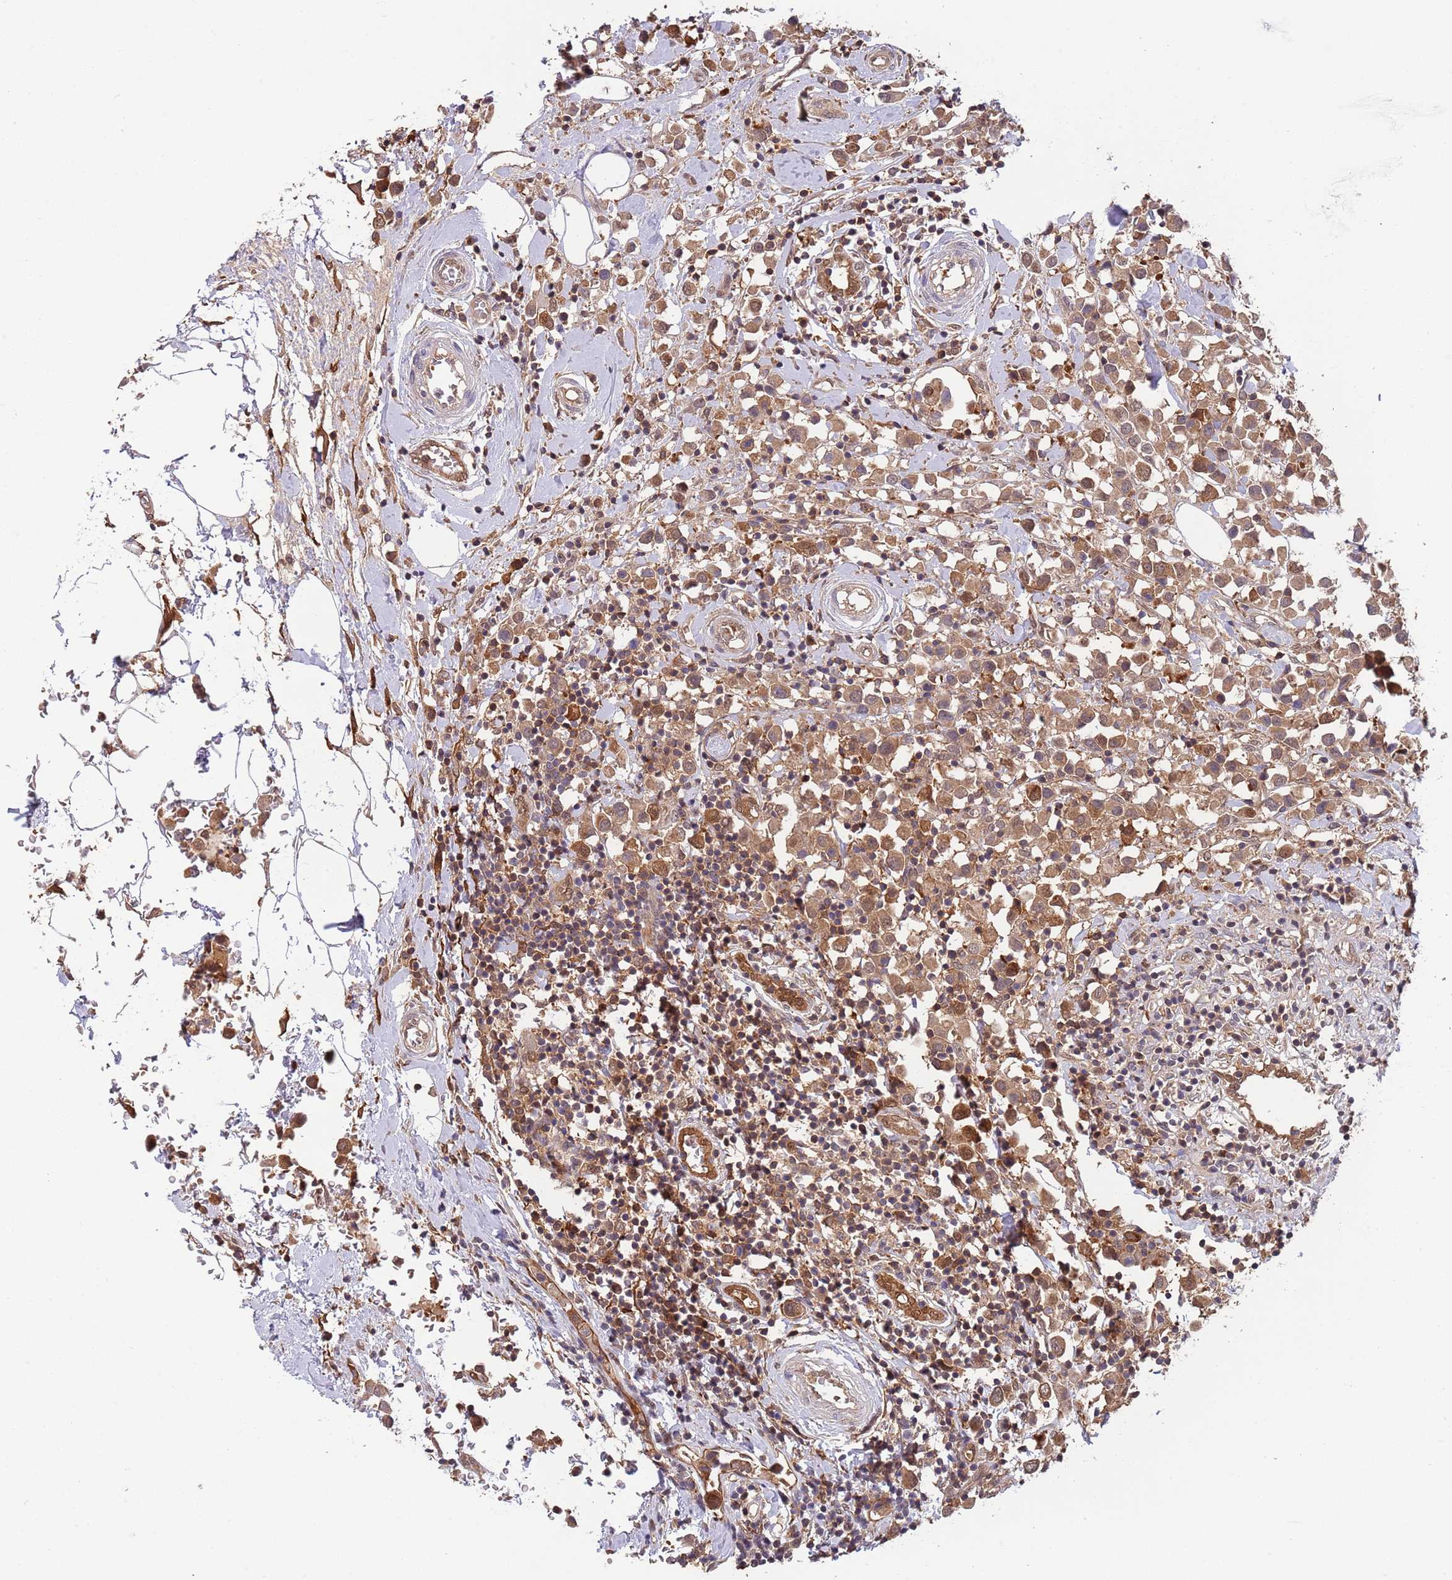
{"staining": {"intensity": "moderate", "quantity": ">75%", "location": "cytoplasmic/membranous"}, "tissue": "breast cancer", "cell_type": "Tumor cells", "image_type": "cancer", "snomed": [{"axis": "morphology", "description": "Duct carcinoma"}, {"axis": "topography", "description": "Breast"}], "caption": "An image of invasive ductal carcinoma (breast) stained for a protein reveals moderate cytoplasmic/membranous brown staining in tumor cells. (DAB (3,3'-diaminobenzidine) IHC with brightfield microscopy, high magnification).", "gene": "GSDMD", "patient": {"sex": "female", "age": 61}}